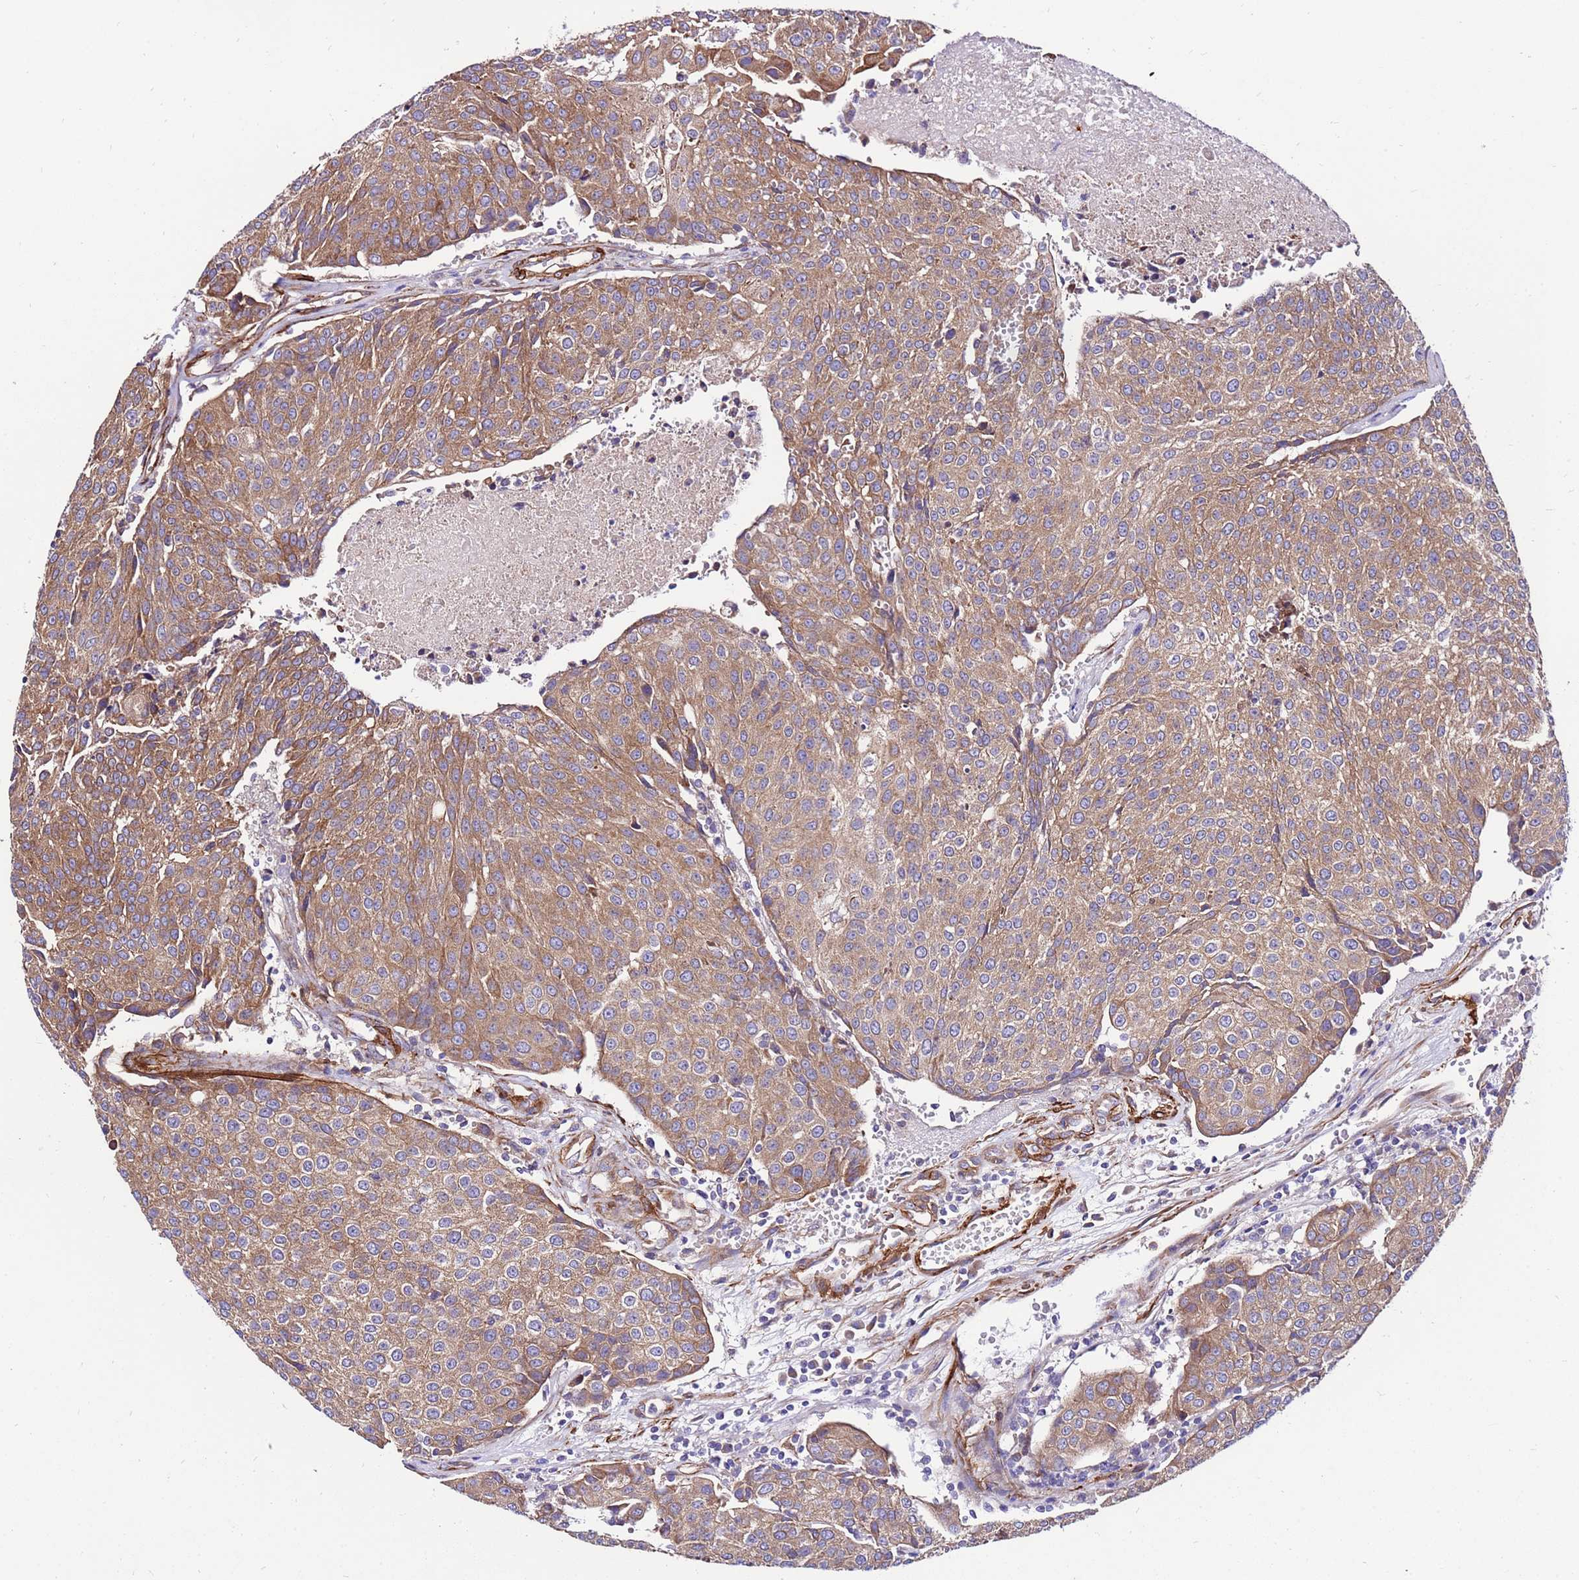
{"staining": {"intensity": "moderate", "quantity": ">75%", "location": "cytoplasmic/membranous"}, "tissue": "urothelial cancer", "cell_type": "Tumor cells", "image_type": "cancer", "snomed": [{"axis": "morphology", "description": "Urothelial carcinoma, High grade"}, {"axis": "topography", "description": "Urinary bladder"}], "caption": "Moderate cytoplasmic/membranous protein staining is seen in approximately >75% of tumor cells in urothelial carcinoma (high-grade). The staining was performed using DAB (3,3'-diaminobenzidine) to visualize the protein expression in brown, while the nuclei were stained in blue with hematoxylin (Magnification: 20x).", "gene": "EI24", "patient": {"sex": "female", "age": 85}}